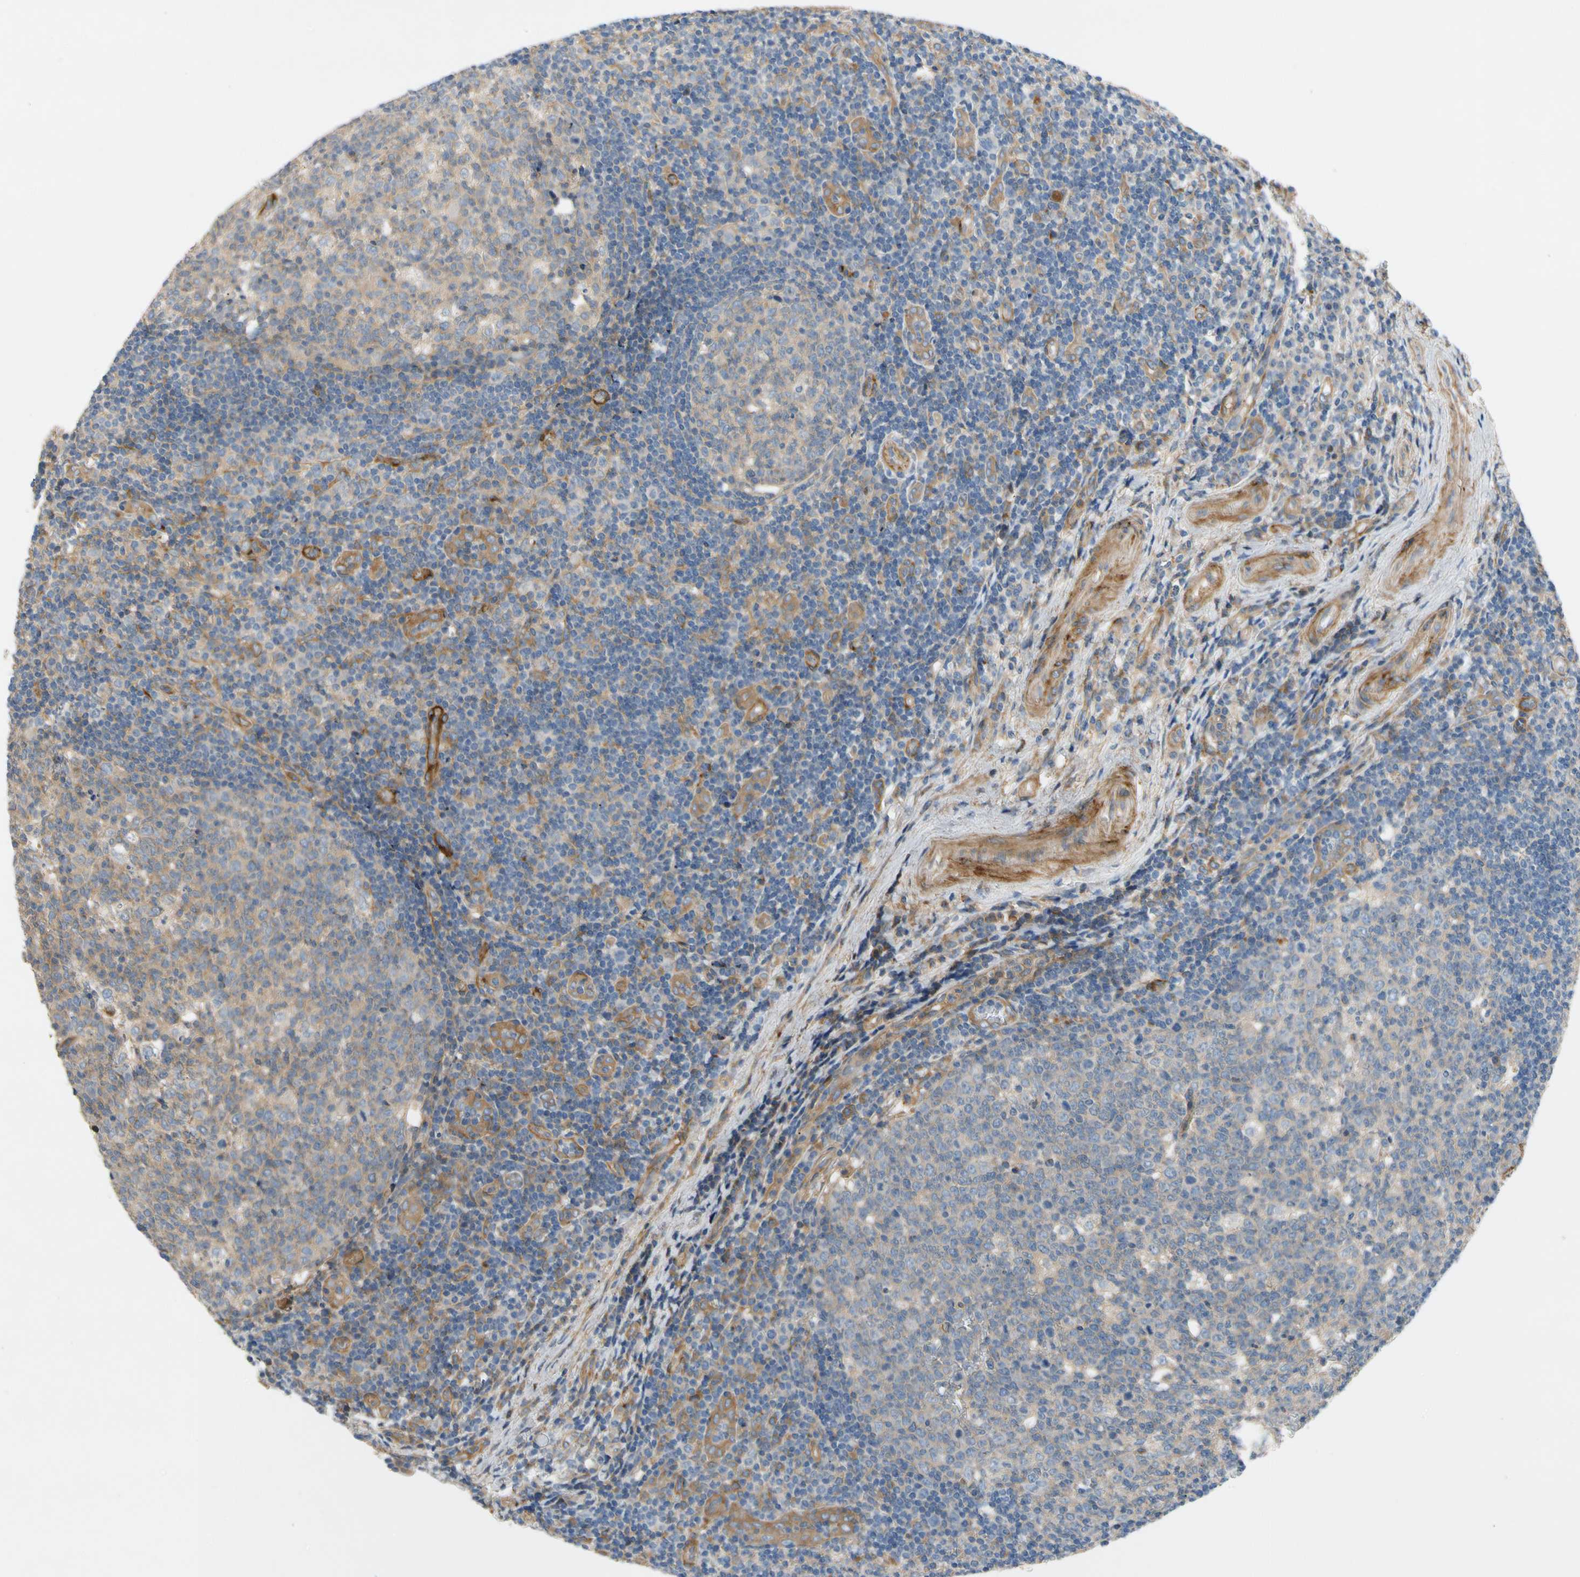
{"staining": {"intensity": "moderate", "quantity": ">75%", "location": "cytoplasmic/membranous"}, "tissue": "tonsil", "cell_type": "Germinal center cells", "image_type": "normal", "snomed": [{"axis": "morphology", "description": "Normal tissue, NOS"}, {"axis": "topography", "description": "Tonsil"}], "caption": "Normal tonsil reveals moderate cytoplasmic/membranous expression in approximately >75% of germinal center cells, visualized by immunohistochemistry.", "gene": "ENTREP3", "patient": {"sex": "female", "age": 40}}